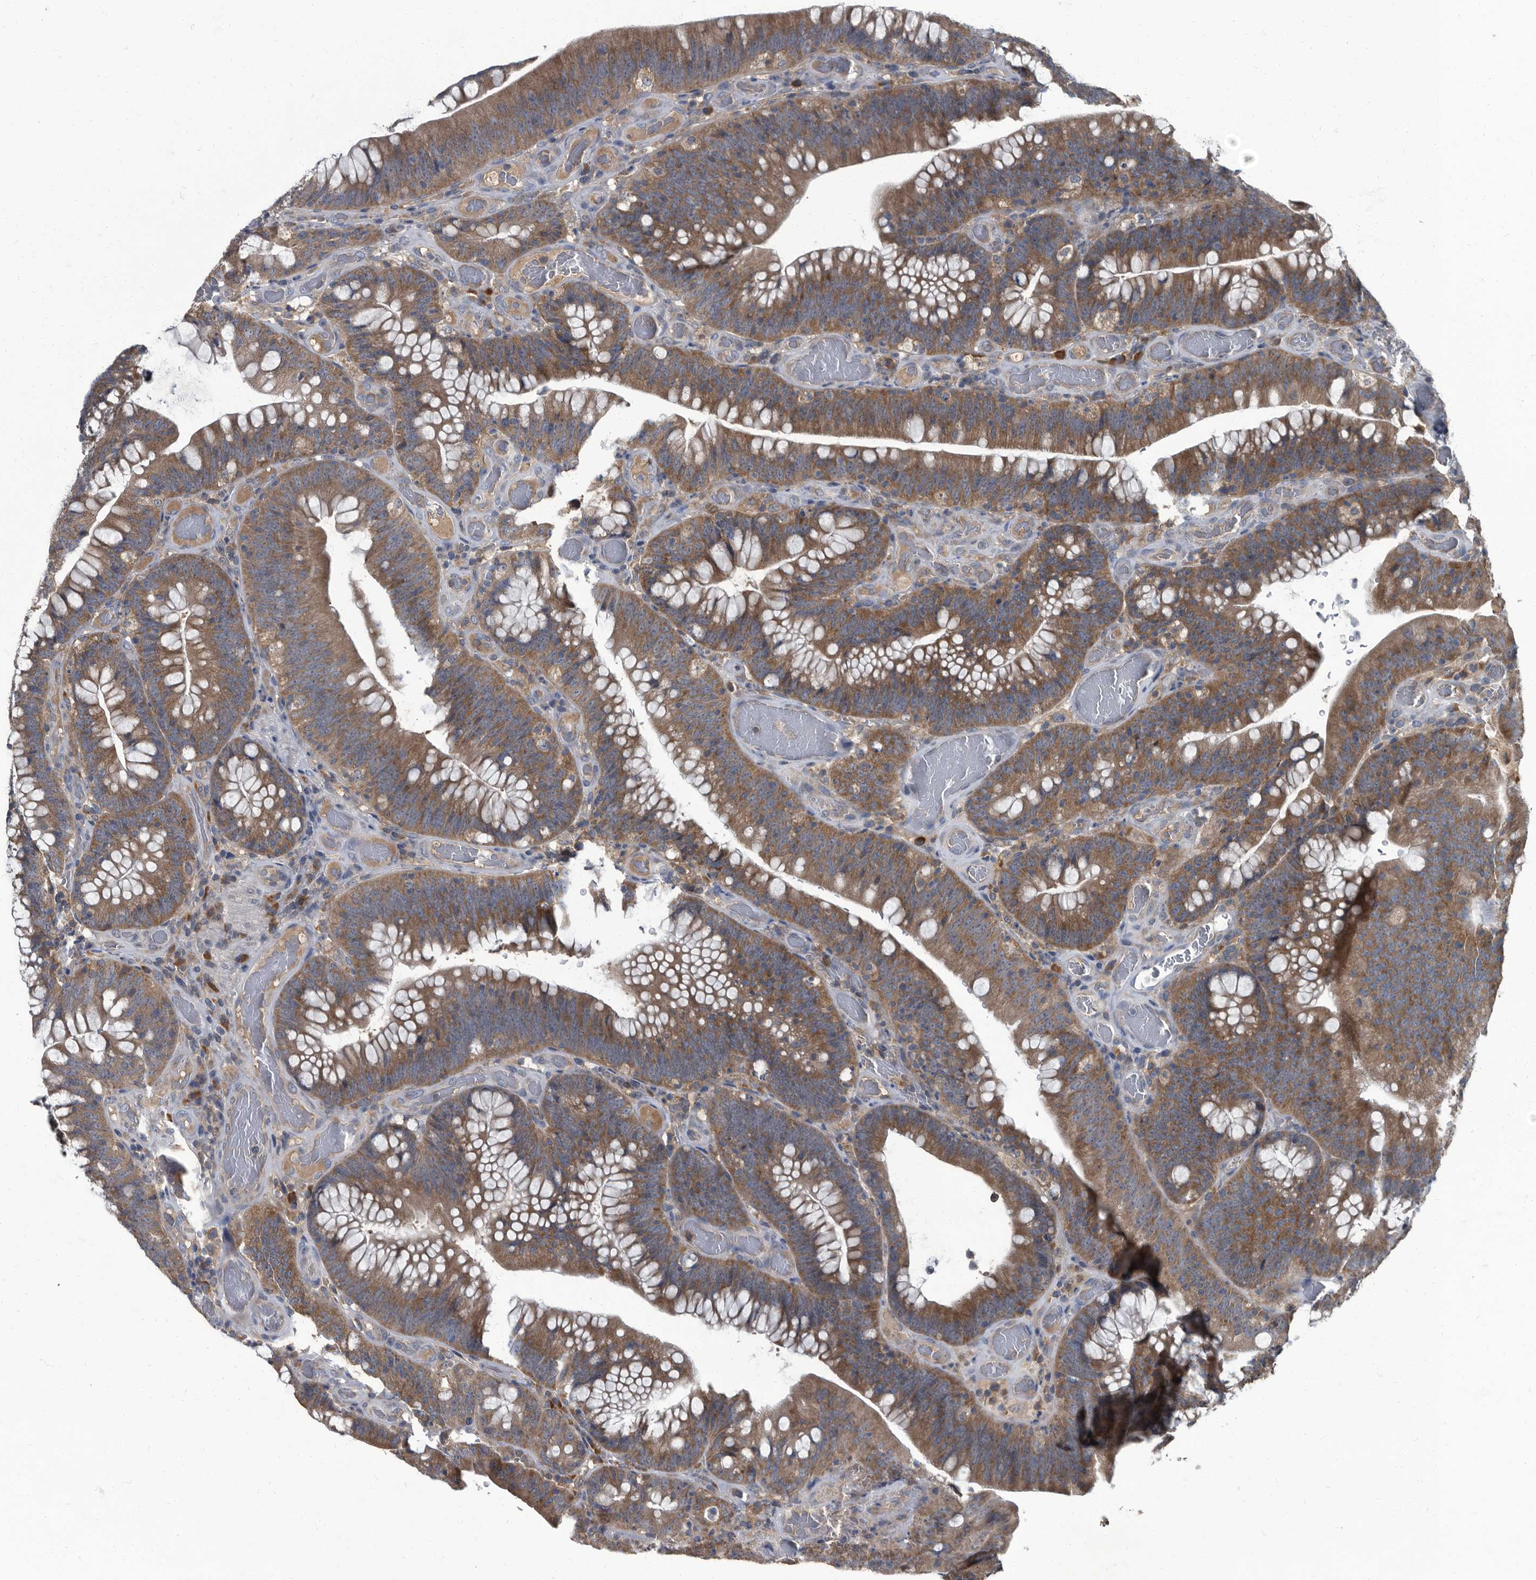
{"staining": {"intensity": "strong", "quantity": ">75%", "location": "cytoplasmic/membranous"}, "tissue": "colorectal cancer", "cell_type": "Tumor cells", "image_type": "cancer", "snomed": [{"axis": "morphology", "description": "Normal tissue, NOS"}, {"axis": "topography", "description": "Colon"}], "caption": "IHC (DAB (3,3'-diaminobenzidine)) staining of human colorectal cancer demonstrates strong cytoplasmic/membranous protein positivity in approximately >75% of tumor cells.", "gene": "CDV3", "patient": {"sex": "female", "age": 82}}